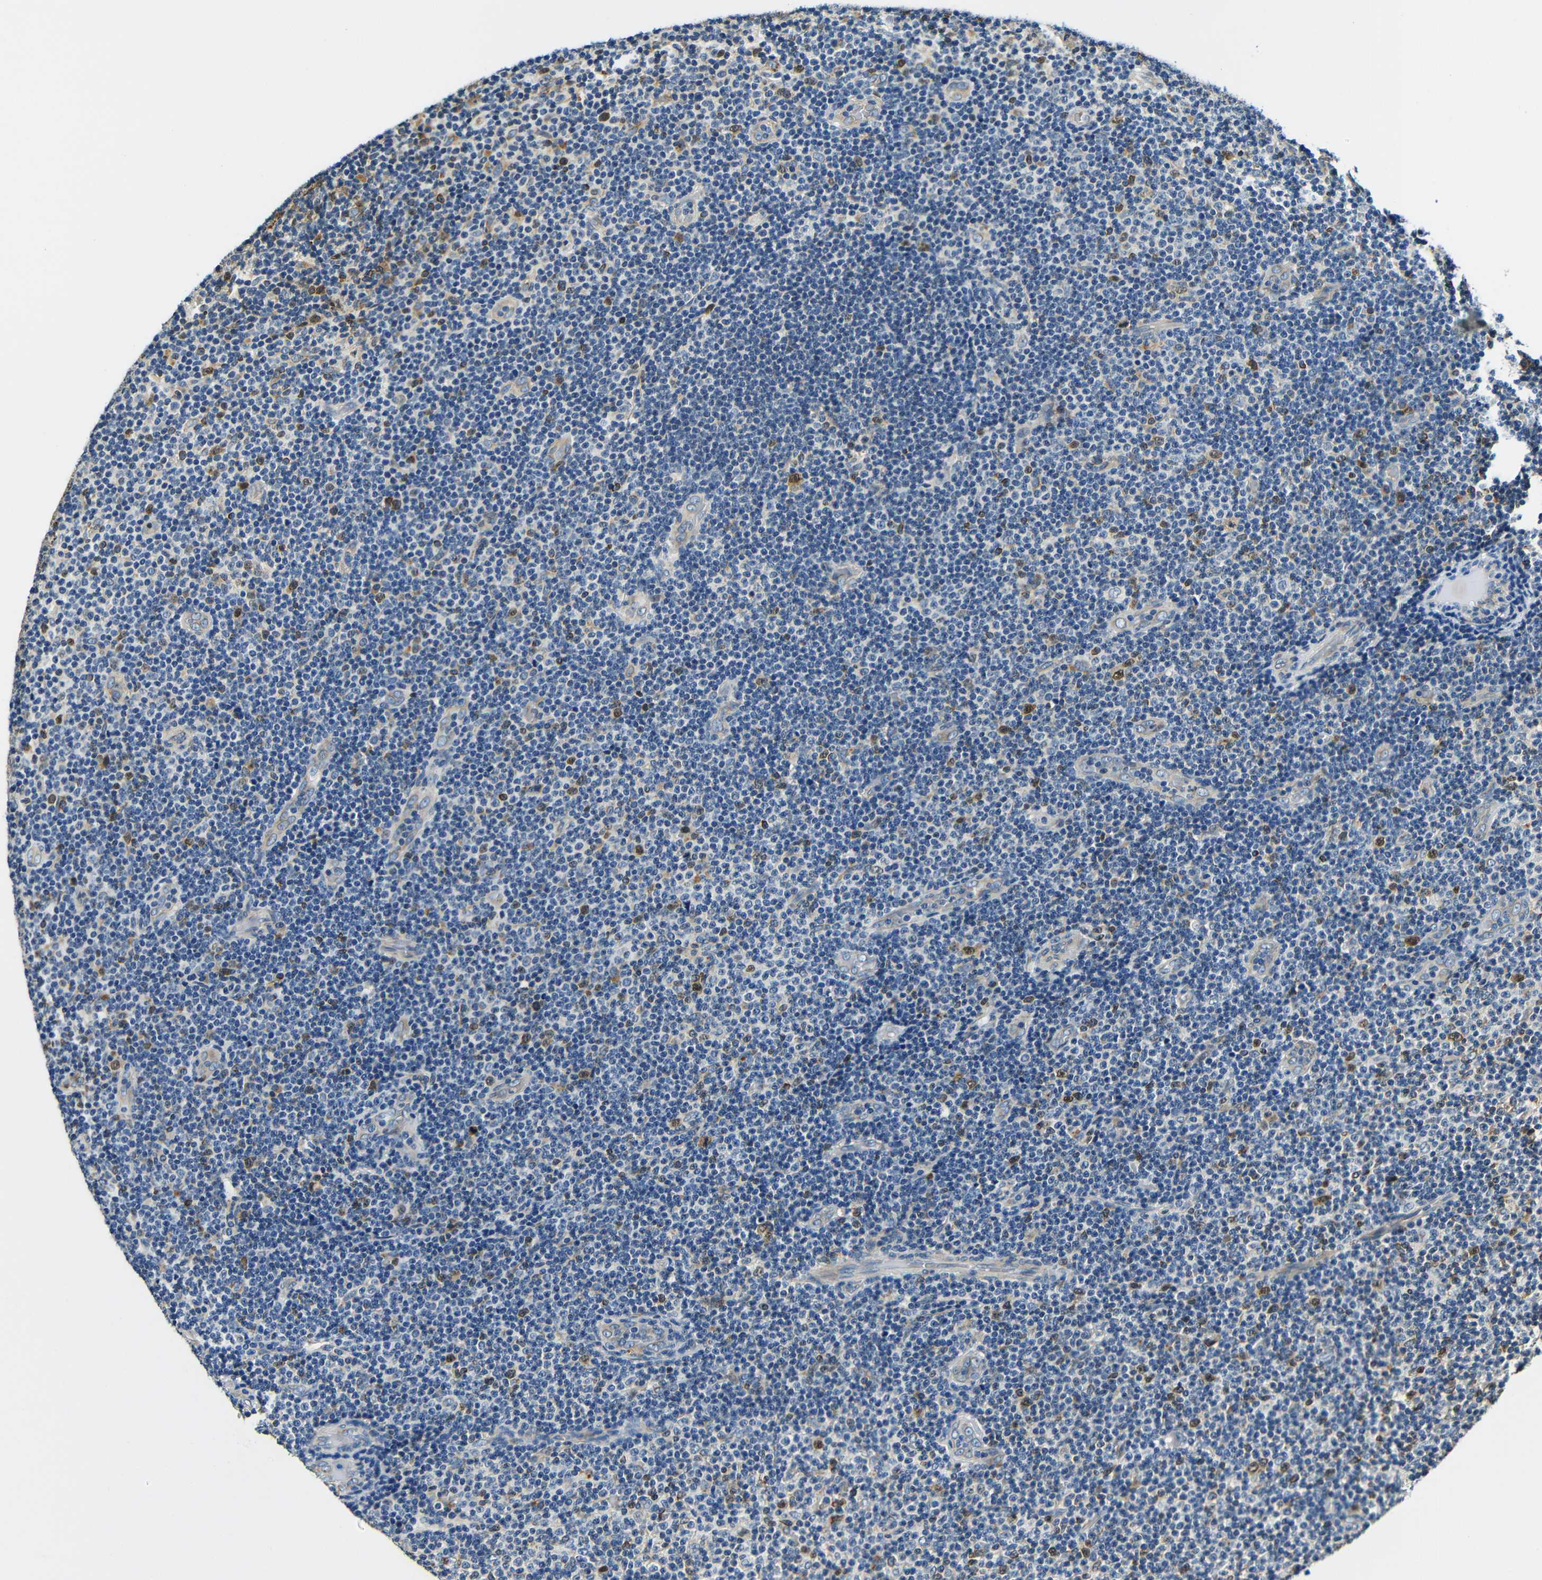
{"staining": {"intensity": "moderate", "quantity": "<25%", "location": "cytoplasmic/membranous,nuclear"}, "tissue": "lymphoma", "cell_type": "Tumor cells", "image_type": "cancer", "snomed": [{"axis": "morphology", "description": "Malignant lymphoma, non-Hodgkin's type, Low grade"}, {"axis": "topography", "description": "Lymph node"}], "caption": "IHC (DAB (3,3'-diaminobenzidine)) staining of lymphoma shows moderate cytoplasmic/membranous and nuclear protein expression in approximately <25% of tumor cells.", "gene": "VAPB", "patient": {"sex": "male", "age": 83}}